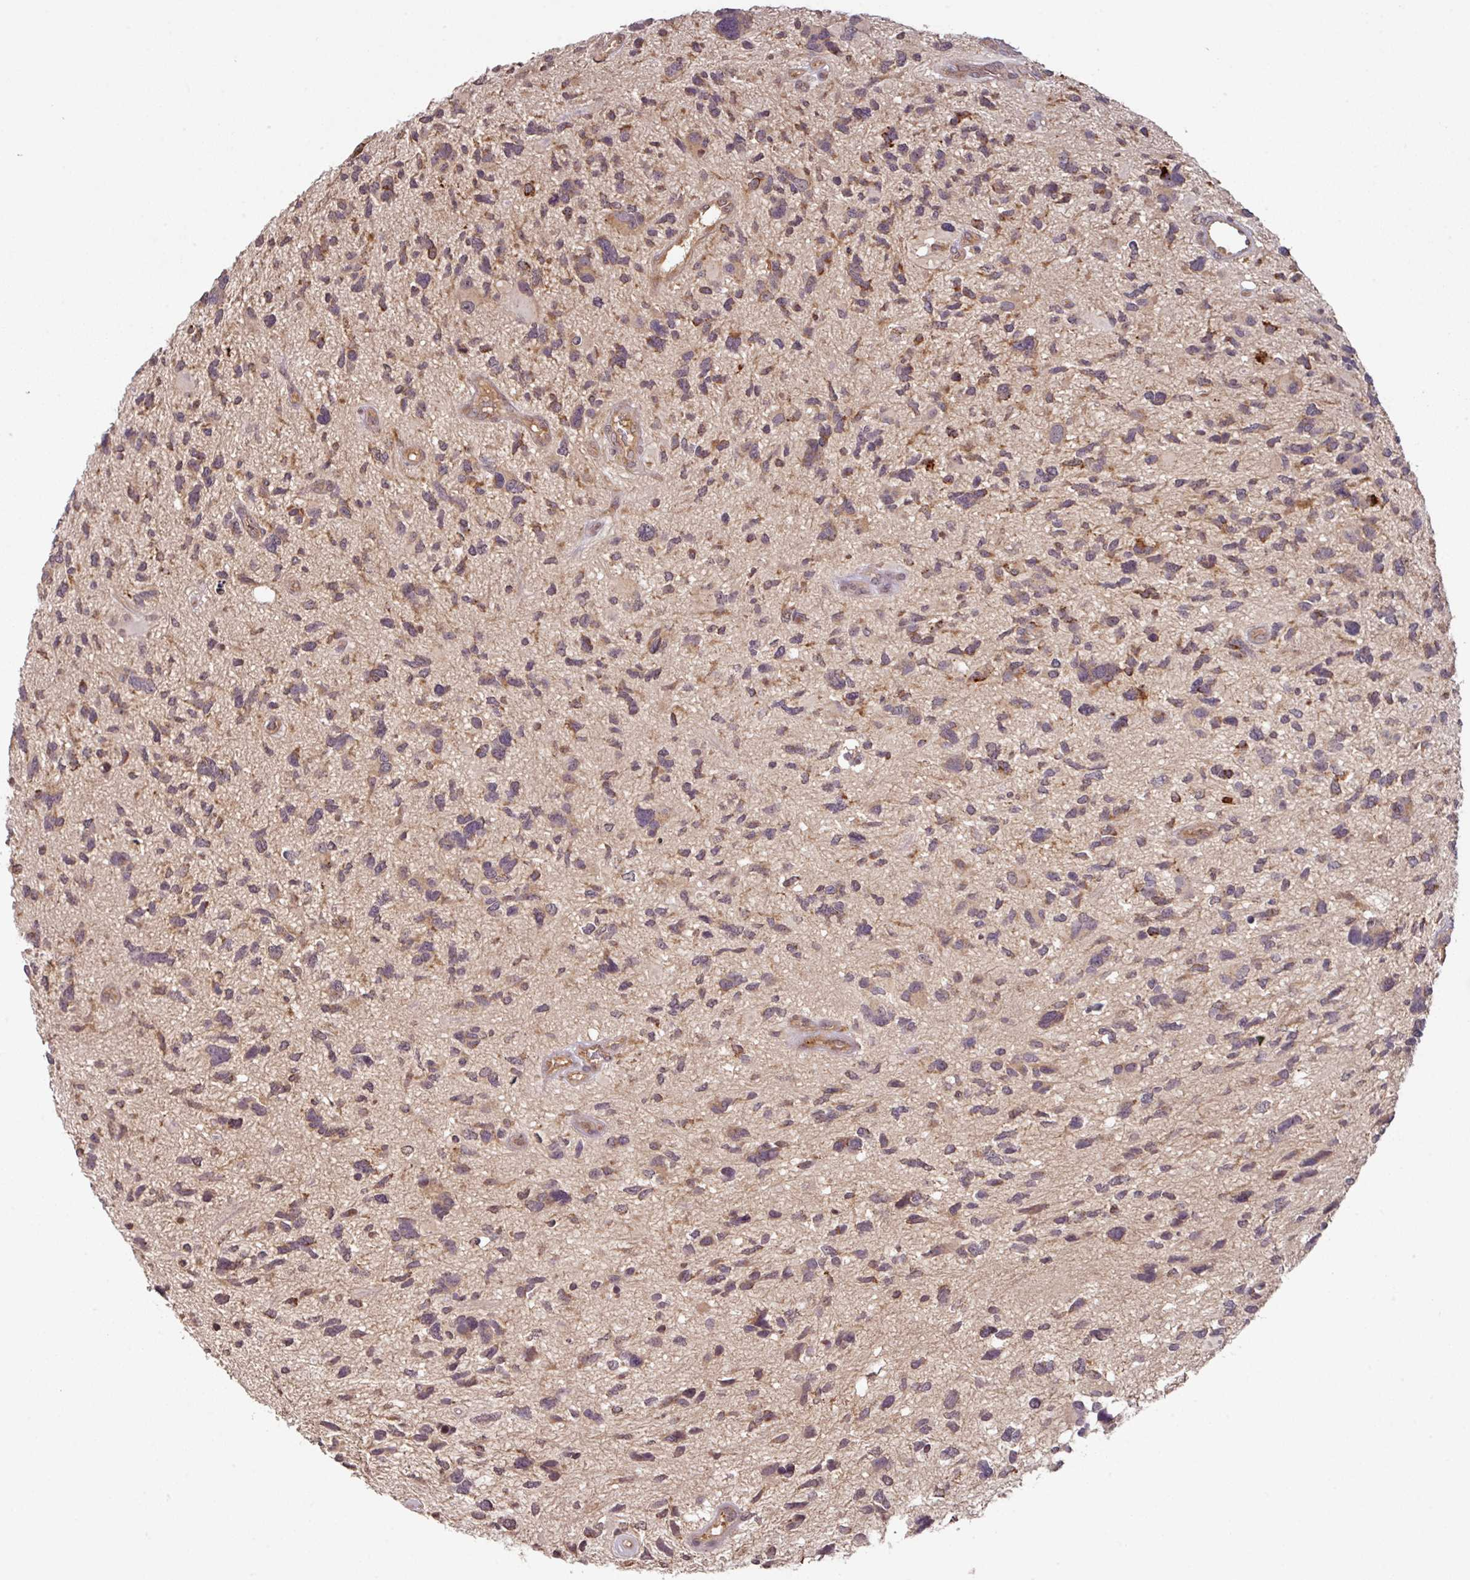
{"staining": {"intensity": "moderate", "quantity": ">75%", "location": "cytoplasmic/membranous"}, "tissue": "glioma", "cell_type": "Tumor cells", "image_type": "cancer", "snomed": [{"axis": "morphology", "description": "Glioma, malignant, High grade"}, {"axis": "topography", "description": "Brain"}], "caption": "This is an image of immunohistochemistry (IHC) staining of malignant glioma (high-grade), which shows moderate staining in the cytoplasmic/membranous of tumor cells.", "gene": "MRRF", "patient": {"sex": "female", "age": 11}}